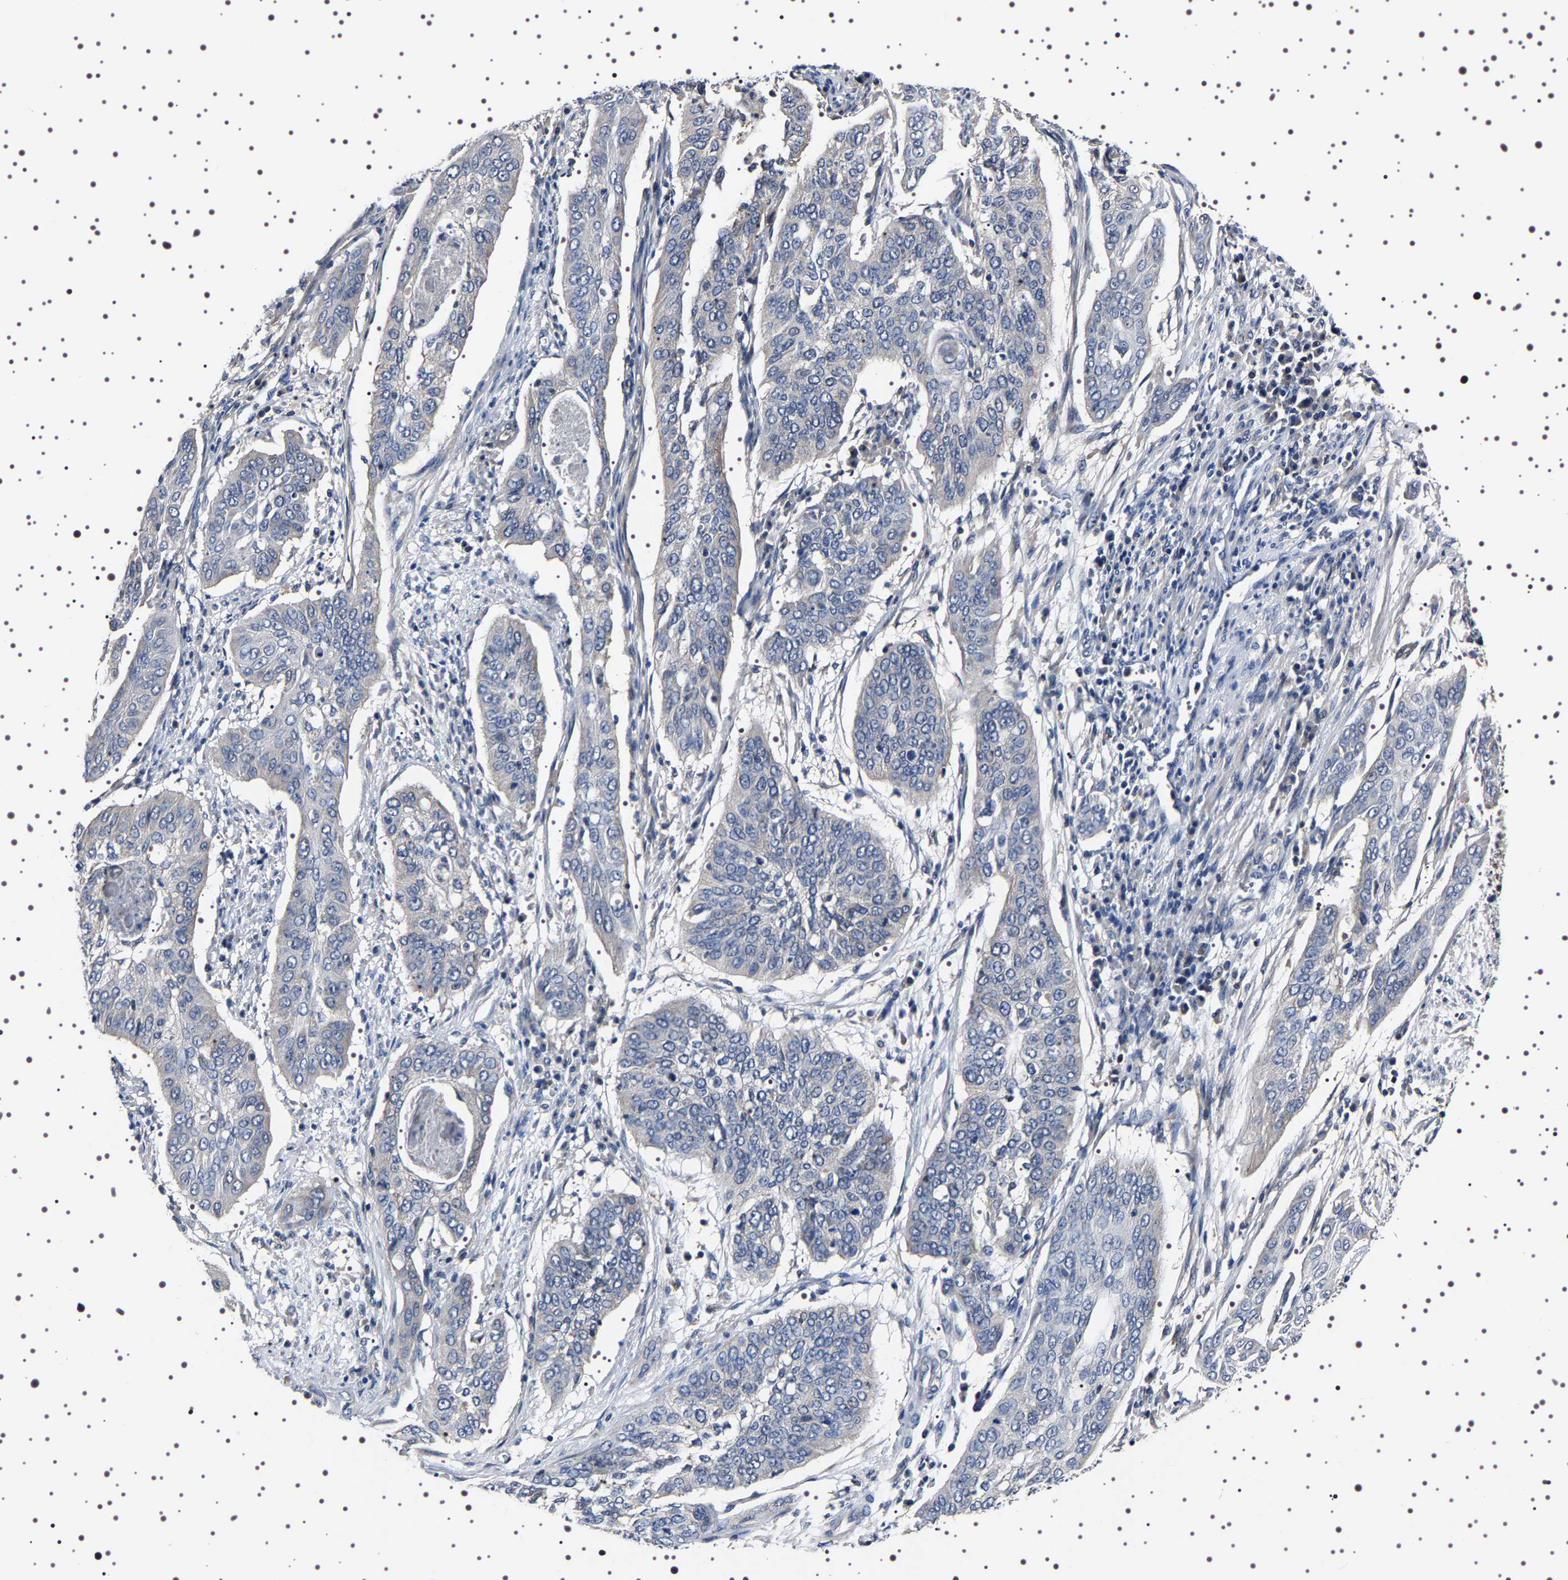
{"staining": {"intensity": "negative", "quantity": "none", "location": "none"}, "tissue": "cervical cancer", "cell_type": "Tumor cells", "image_type": "cancer", "snomed": [{"axis": "morphology", "description": "Squamous cell carcinoma, NOS"}, {"axis": "topography", "description": "Cervix"}], "caption": "A micrograph of cervical cancer (squamous cell carcinoma) stained for a protein shows no brown staining in tumor cells.", "gene": "TARBP1", "patient": {"sex": "female", "age": 39}}